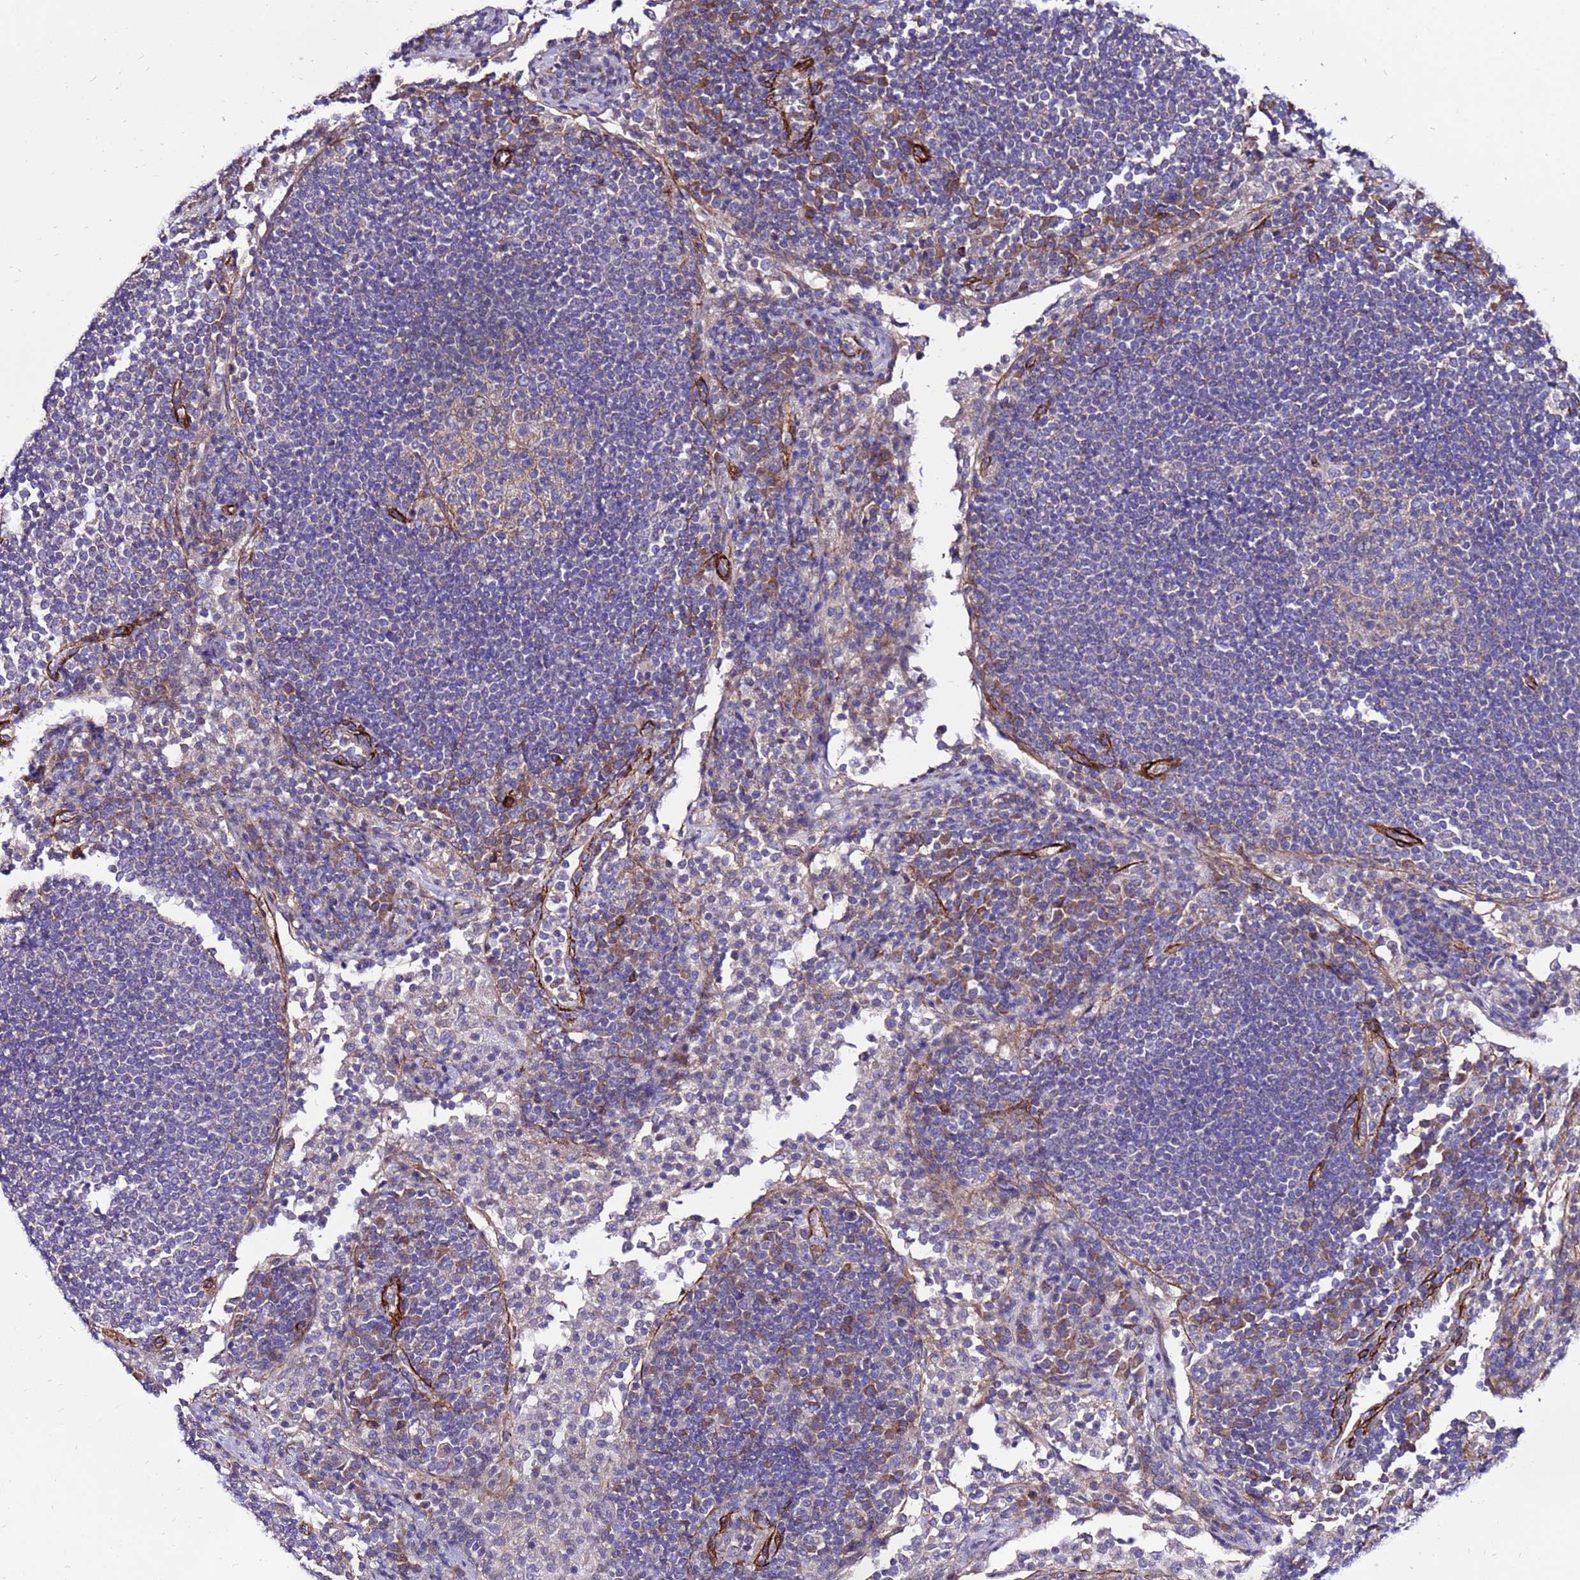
{"staining": {"intensity": "negative", "quantity": "none", "location": "none"}, "tissue": "lymph node", "cell_type": "Germinal center cells", "image_type": "normal", "snomed": [{"axis": "morphology", "description": "Normal tissue, NOS"}, {"axis": "topography", "description": "Lymph node"}], "caption": "High power microscopy photomicrograph of an immunohistochemistry (IHC) image of benign lymph node, revealing no significant expression in germinal center cells.", "gene": "EI24", "patient": {"sex": "female", "age": 53}}